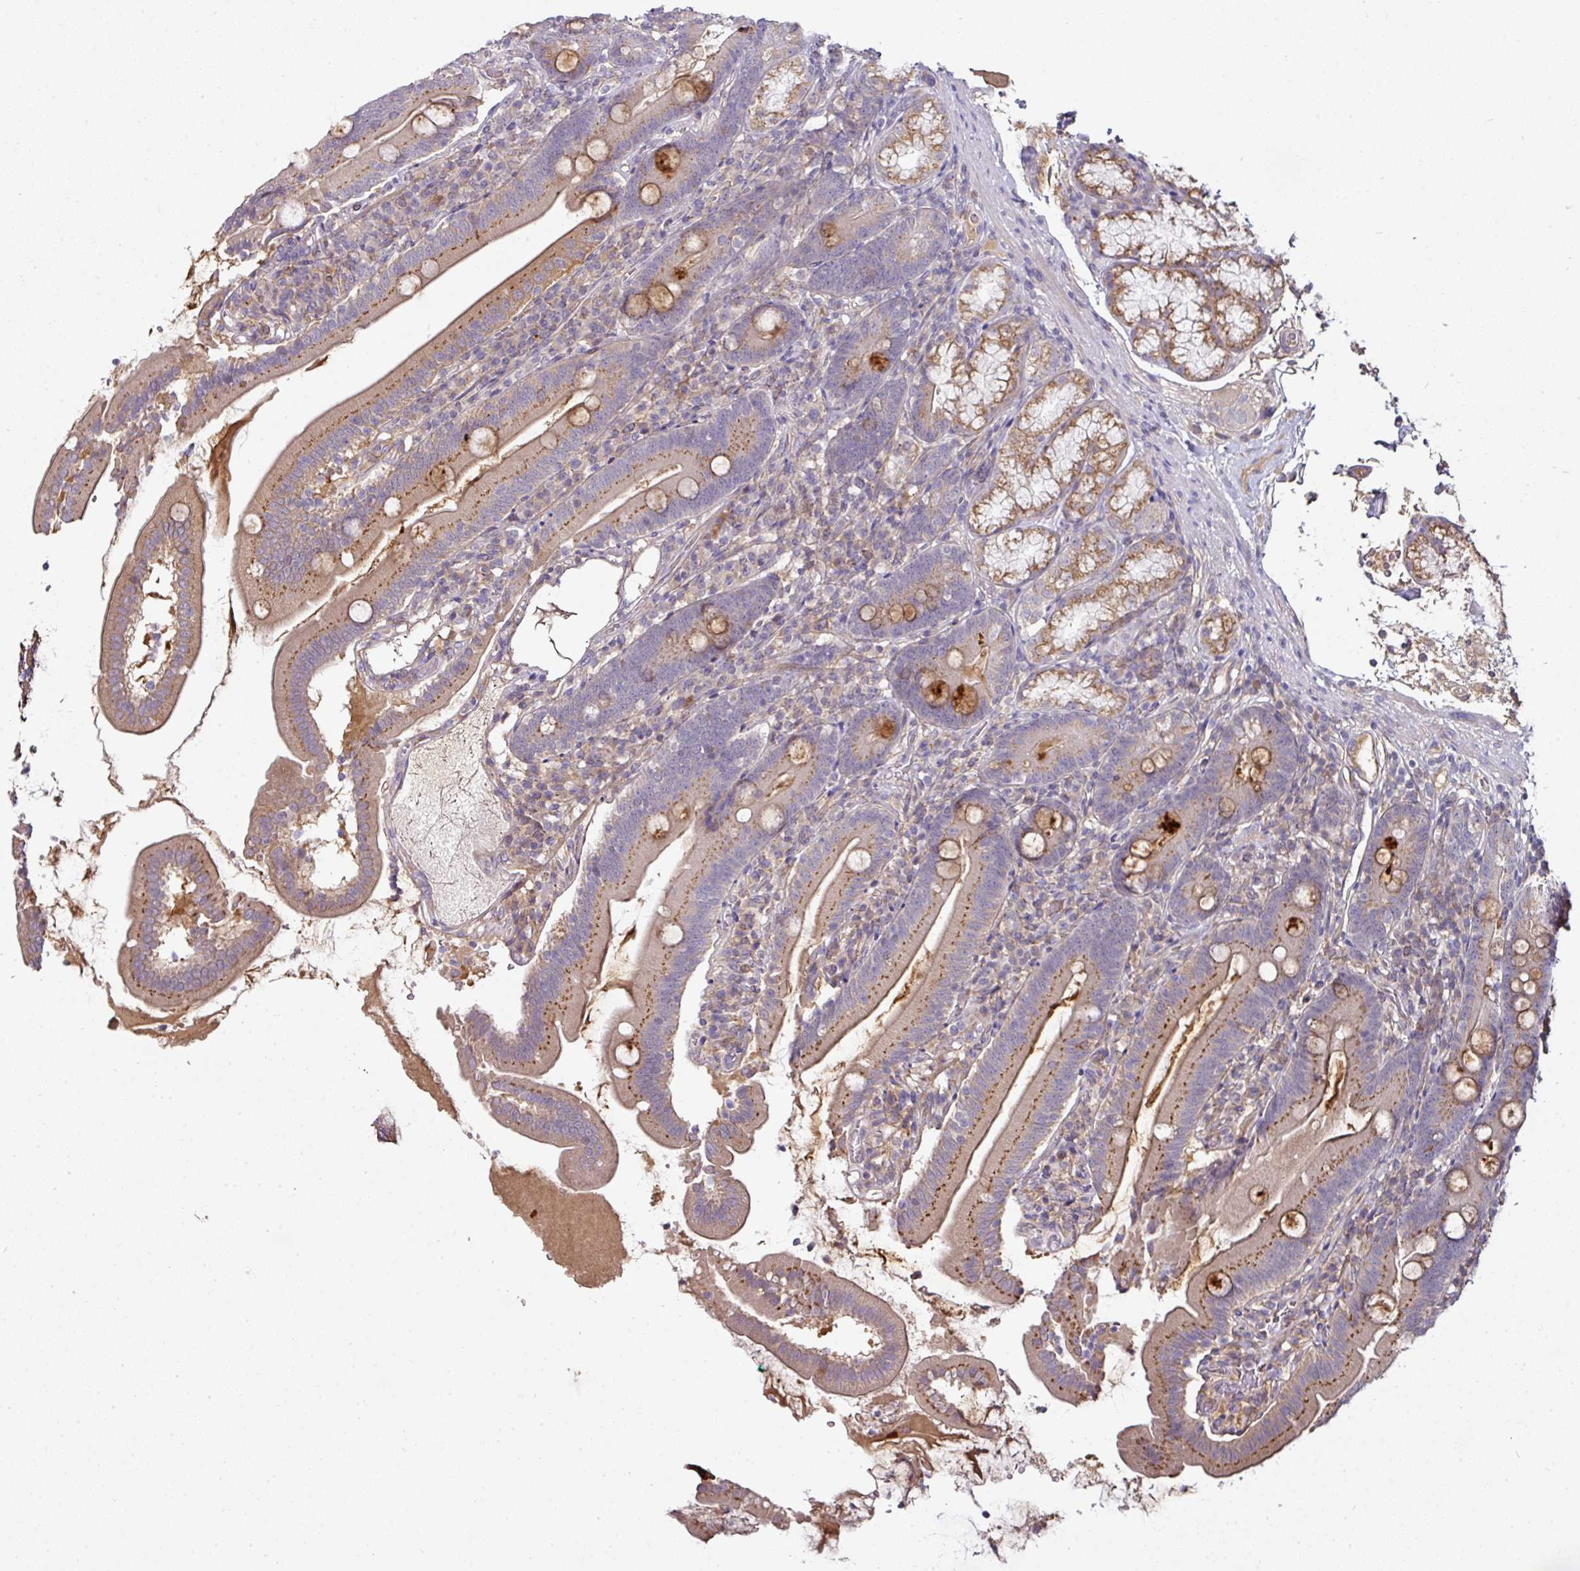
{"staining": {"intensity": "strong", "quantity": "<25%", "location": "cytoplasmic/membranous"}, "tissue": "duodenum", "cell_type": "Glandular cells", "image_type": "normal", "snomed": [{"axis": "morphology", "description": "Normal tissue, NOS"}, {"axis": "topography", "description": "Duodenum"}], "caption": "Immunohistochemical staining of normal human duodenum exhibits strong cytoplasmic/membranous protein positivity in approximately <25% of glandular cells. (IHC, brightfield microscopy, high magnification).", "gene": "CTDSP2", "patient": {"sex": "female", "age": 67}}